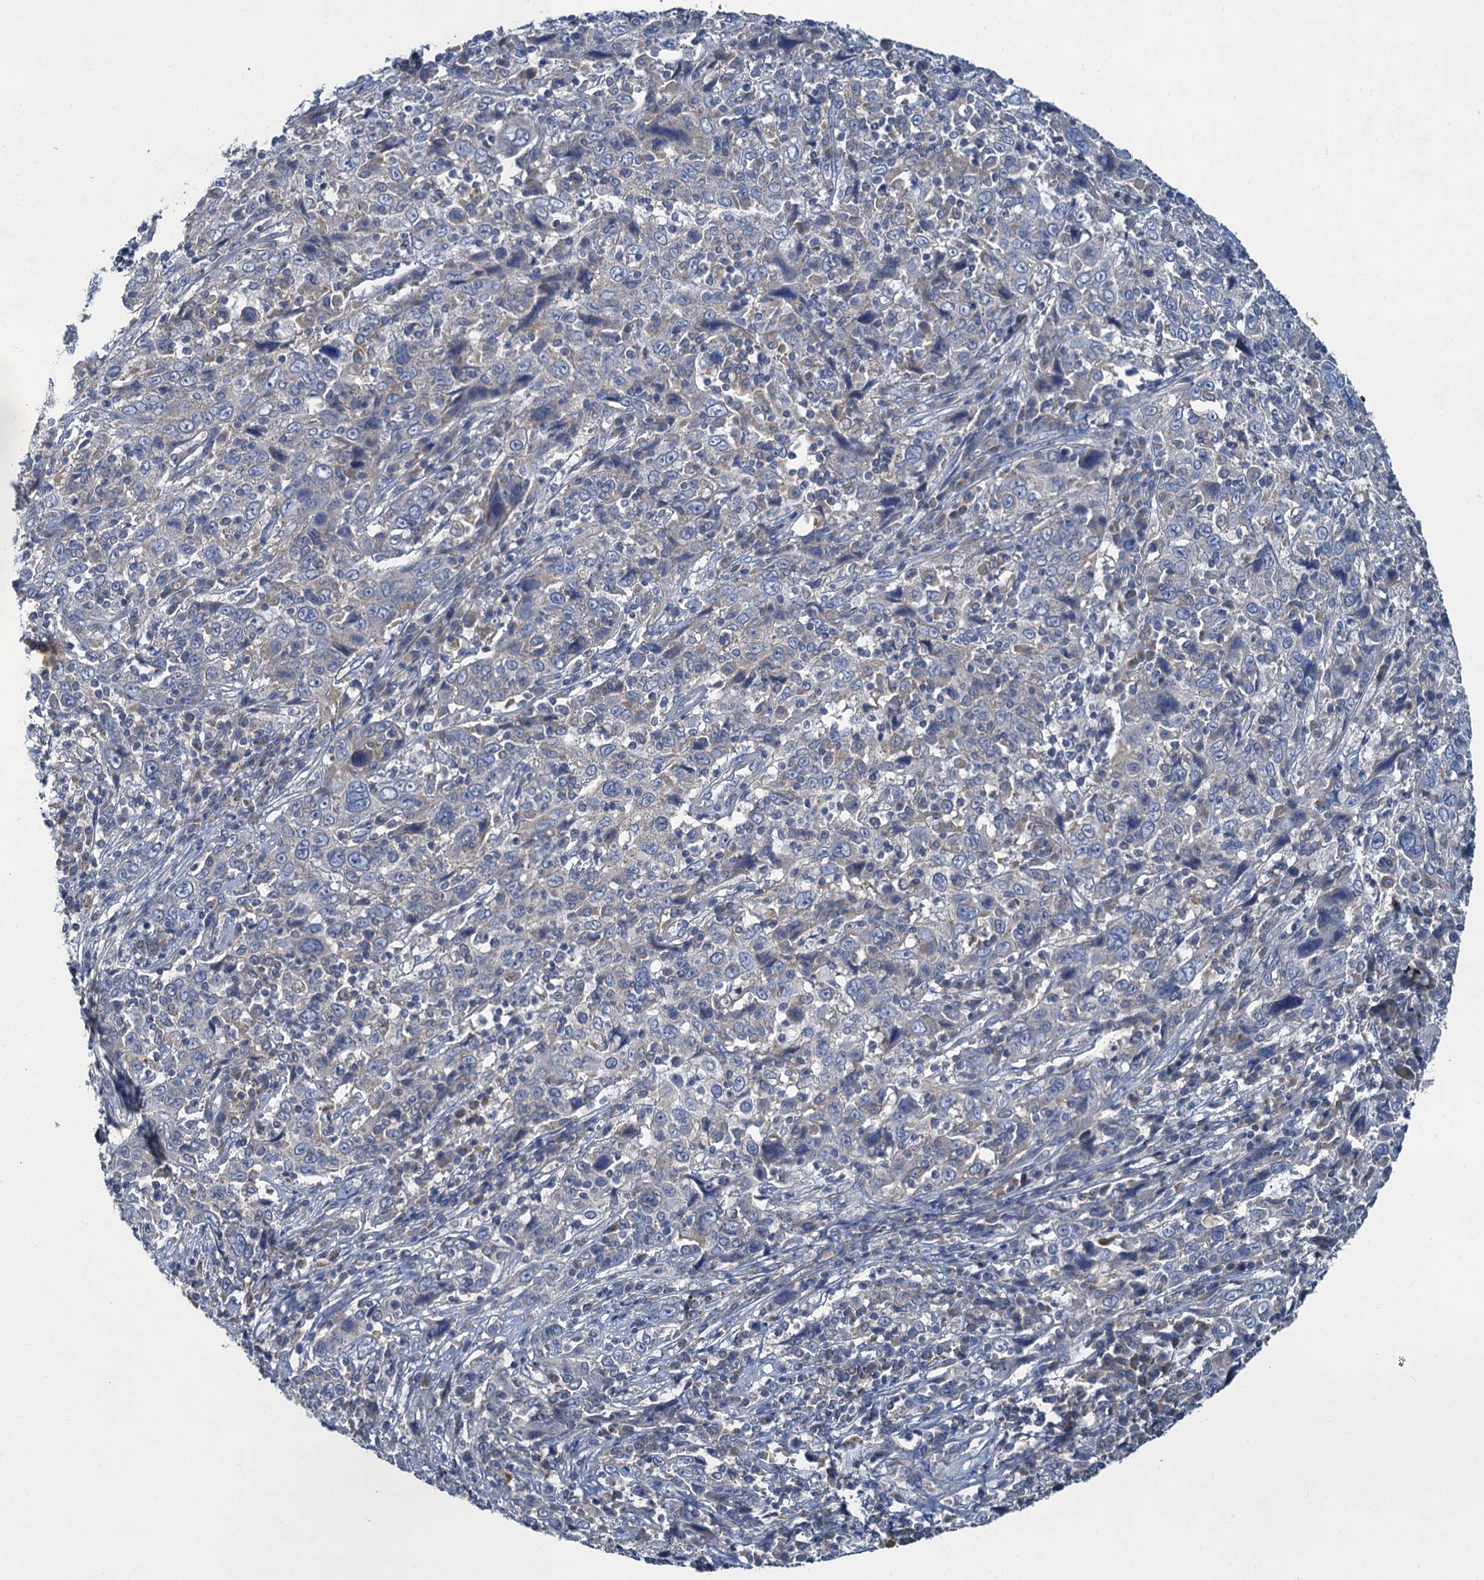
{"staining": {"intensity": "negative", "quantity": "none", "location": "none"}, "tissue": "cervical cancer", "cell_type": "Tumor cells", "image_type": "cancer", "snomed": [{"axis": "morphology", "description": "Squamous cell carcinoma, NOS"}, {"axis": "topography", "description": "Cervix"}], "caption": "The histopathology image exhibits no staining of tumor cells in cervical squamous cell carcinoma.", "gene": "SNAP29", "patient": {"sex": "female", "age": 46}}